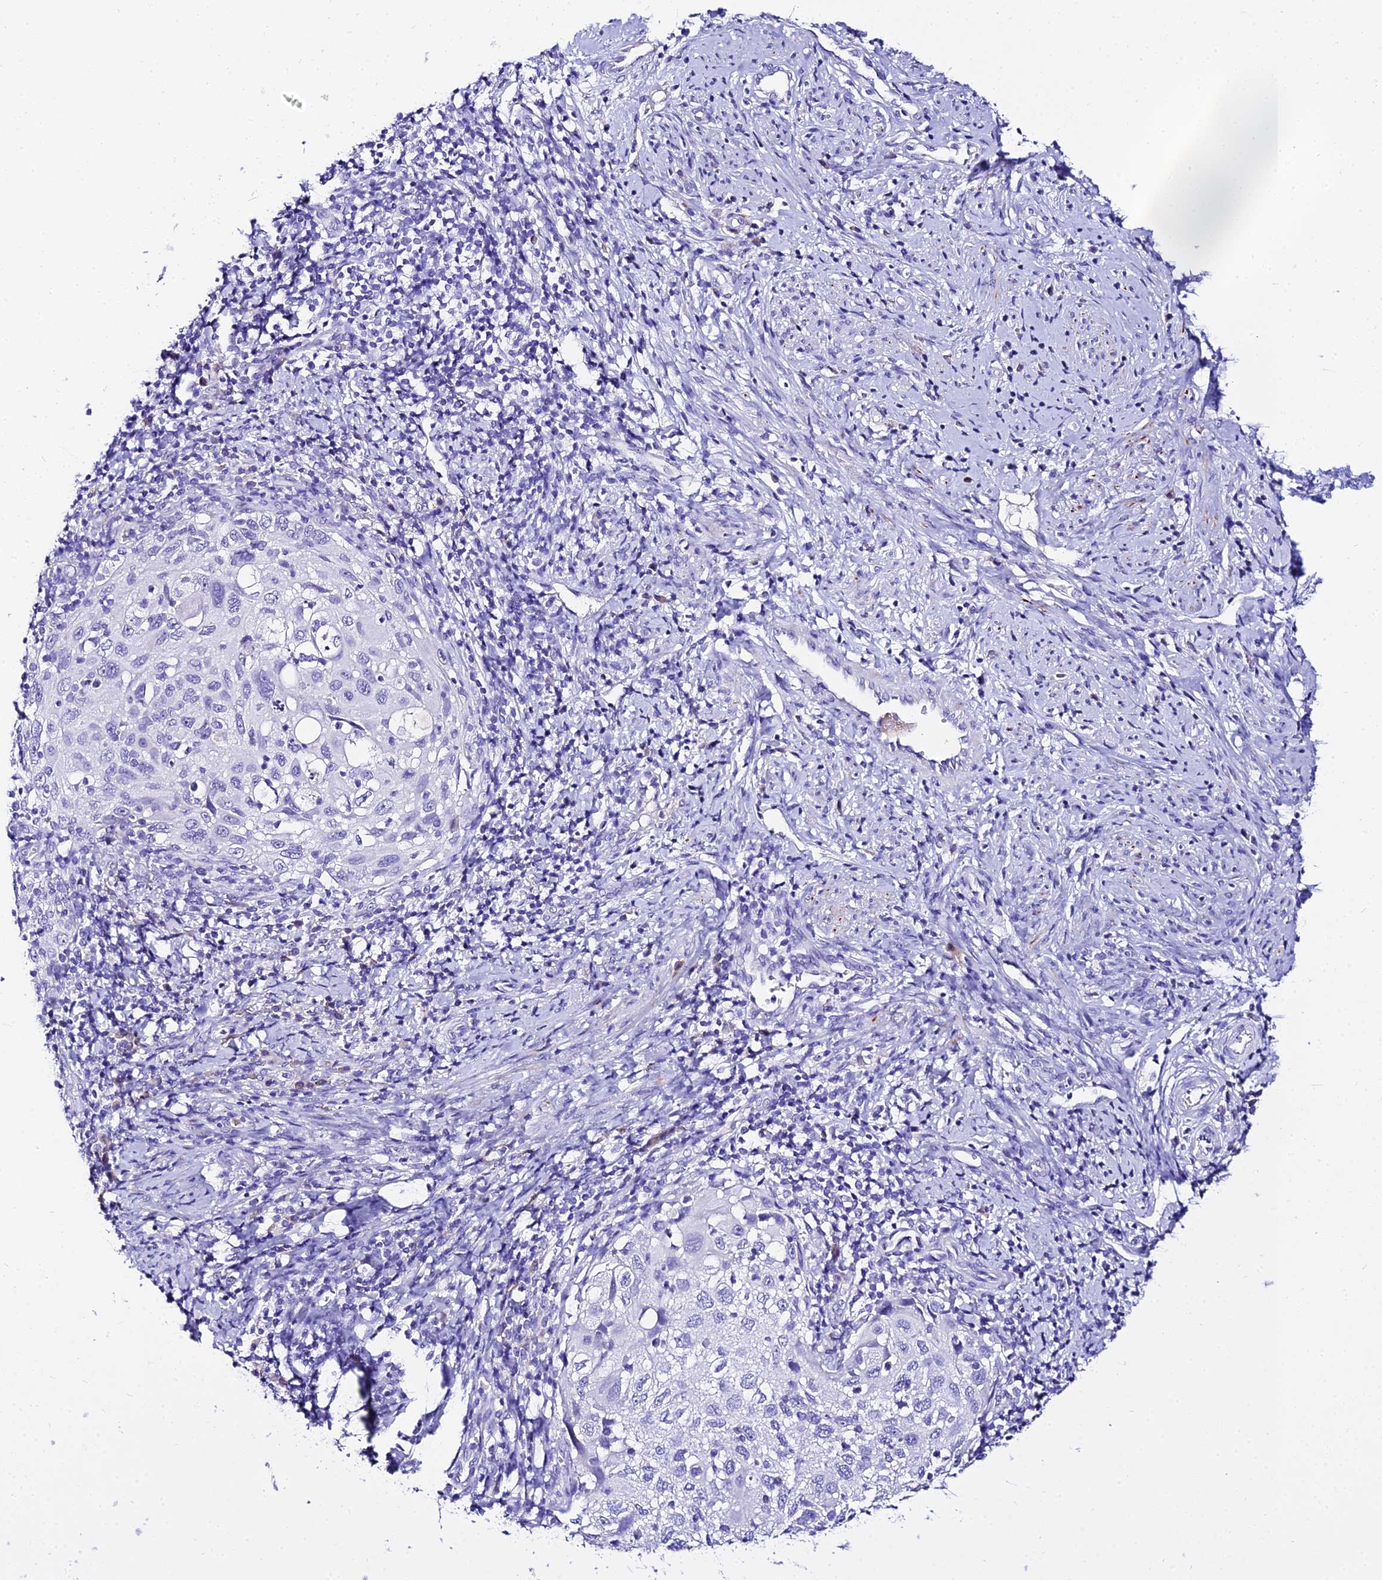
{"staining": {"intensity": "moderate", "quantity": "<25%", "location": "cytoplasmic/membranous"}, "tissue": "cervical cancer", "cell_type": "Tumor cells", "image_type": "cancer", "snomed": [{"axis": "morphology", "description": "Squamous cell carcinoma, NOS"}, {"axis": "topography", "description": "Cervix"}], "caption": "Immunohistochemical staining of human cervical cancer exhibits low levels of moderate cytoplasmic/membranous protein staining in about <25% of tumor cells.", "gene": "DEFB106A", "patient": {"sex": "female", "age": 70}}